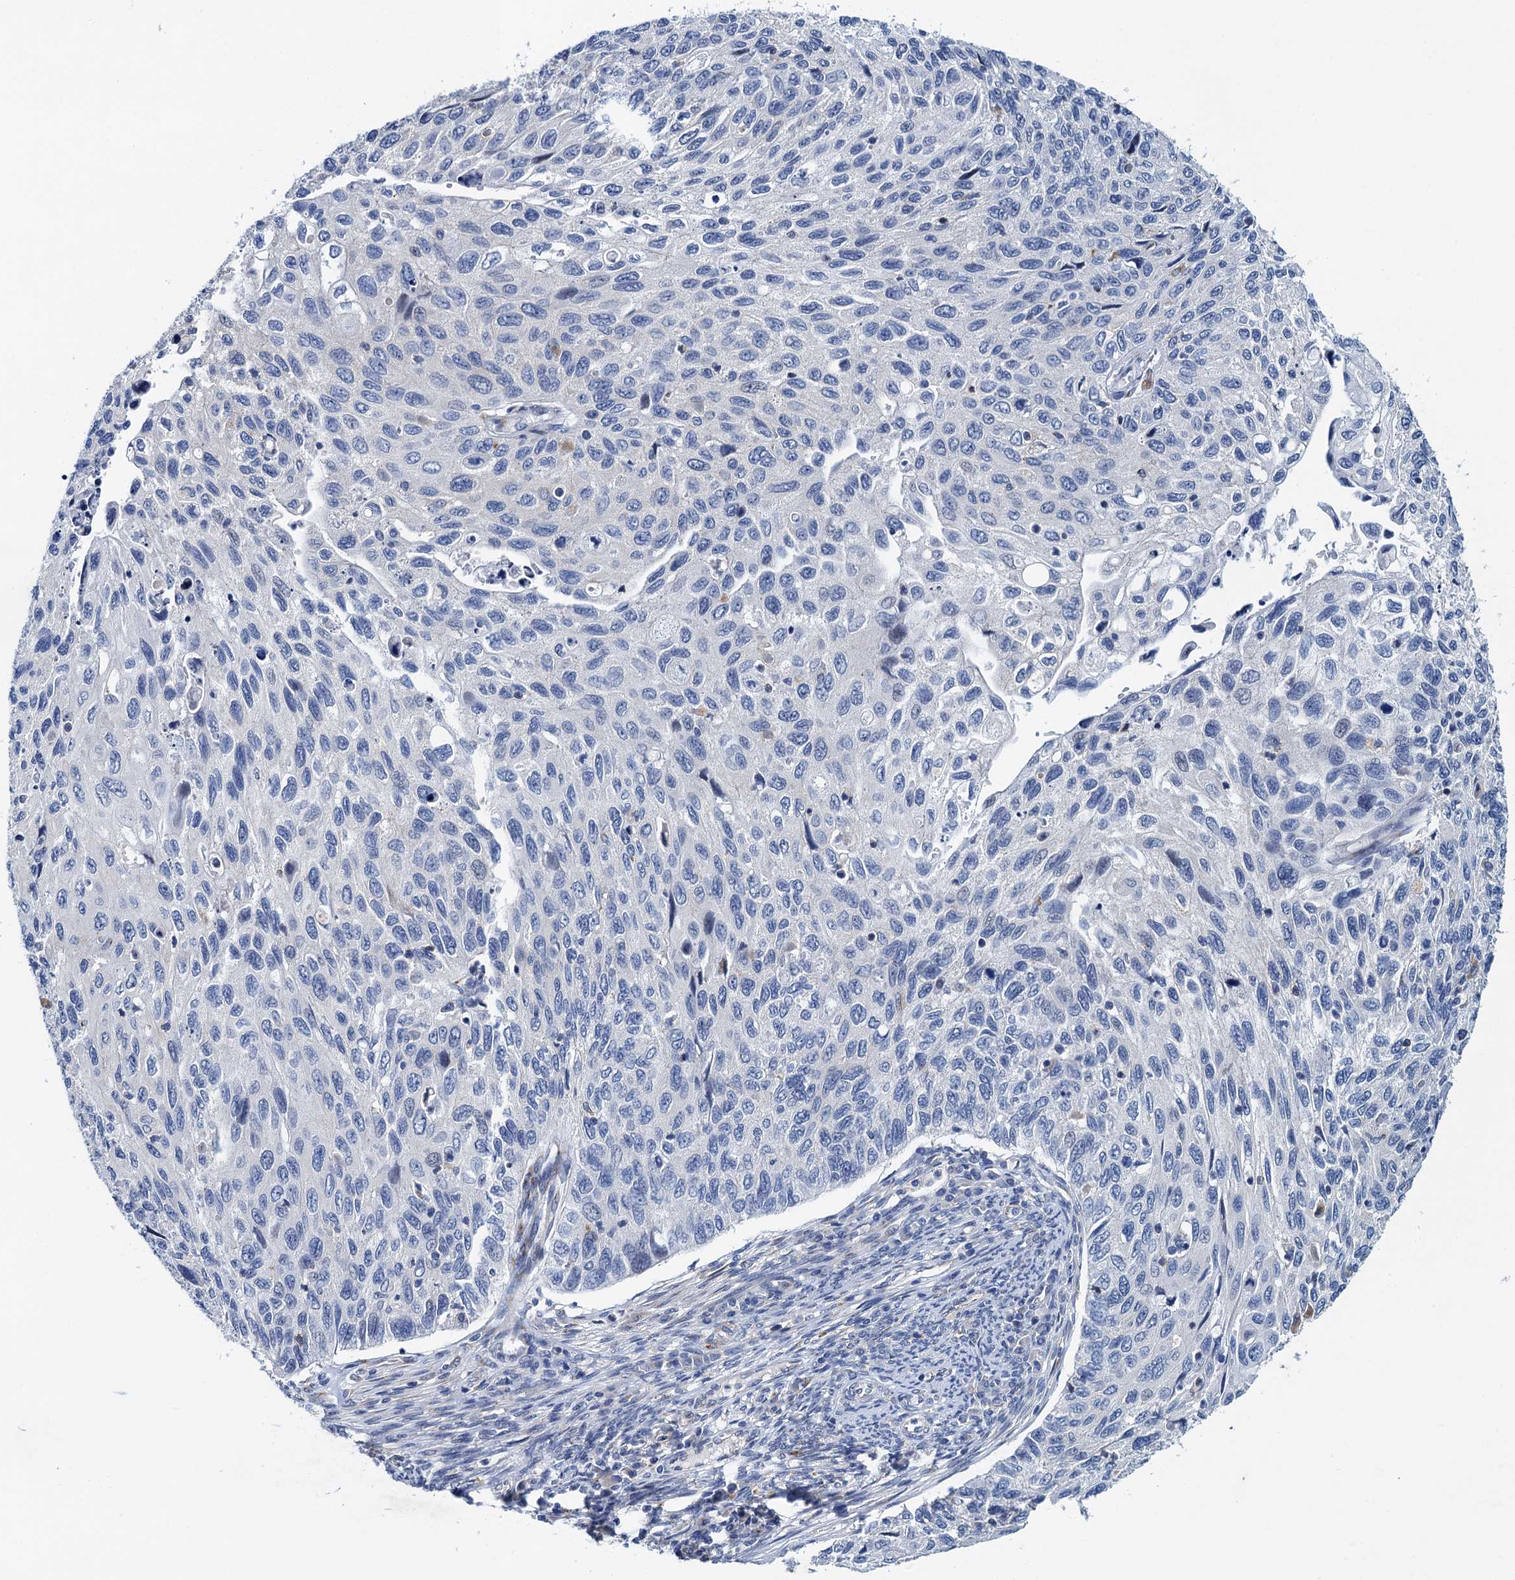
{"staining": {"intensity": "negative", "quantity": "none", "location": "none"}, "tissue": "cervical cancer", "cell_type": "Tumor cells", "image_type": "cancer", "snomed": [{"axis": "morphology", "description": "Squamous cell carcinoma, NOS"}, {"axis": "topography", "description": "Cervix"}], "caption": "A micrograph of cervical cancer (squamous cell carcinoma) stained for a protein demonstrates no brown staining in tumor cells.", "gene": "NBEA", "patient": {"sex": "female", "age": 70}}